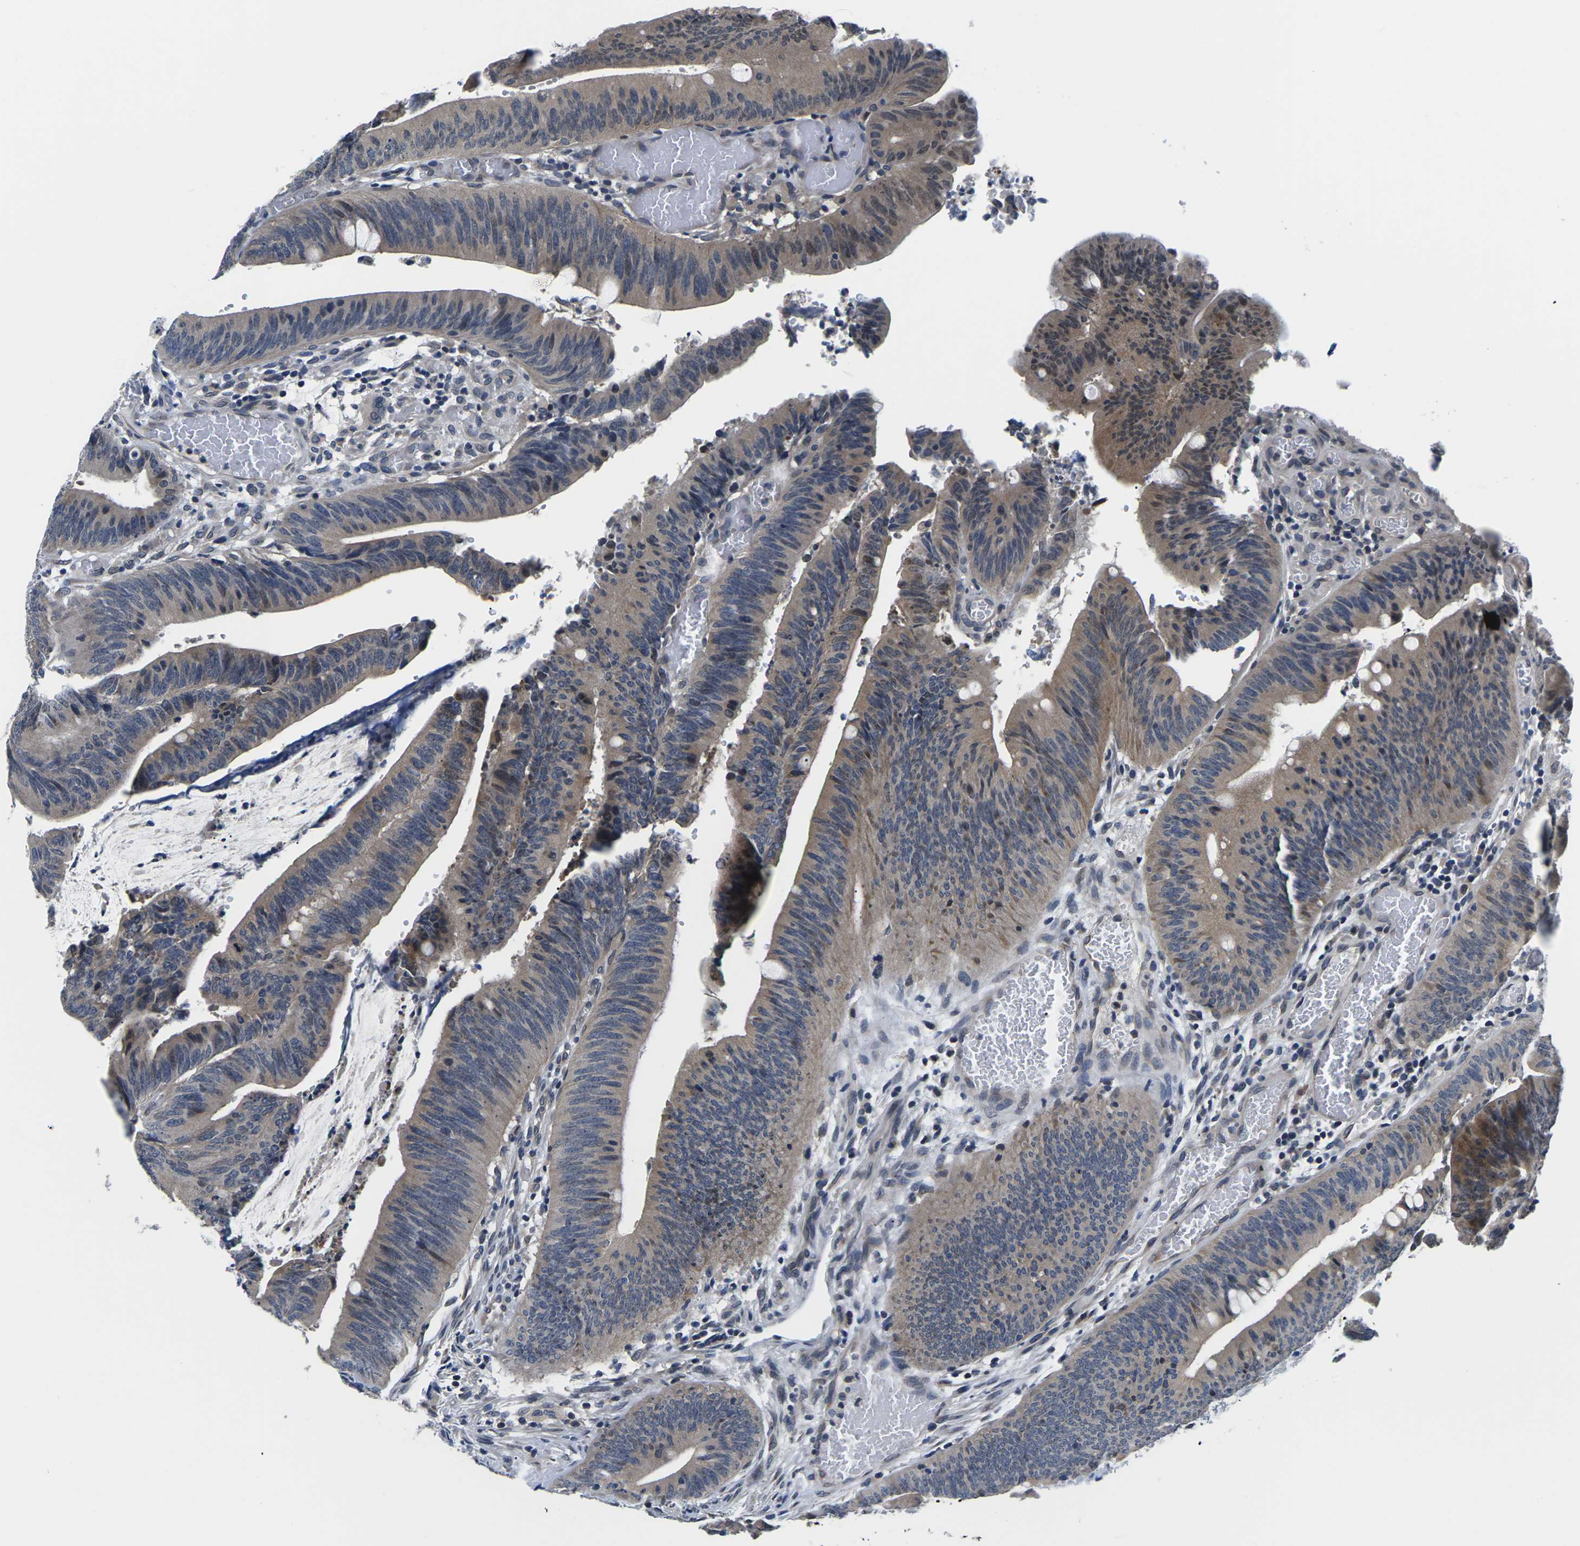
{"staining": {"intensity": "weak", "quantity": "25%-75%", "location": "cytoplasmic/membranous"}, "tissue": "colorectal cancer", "cell_type": "Tumor cells", "image_type": "cancer", "snomed": [{"axis": "morphology", "description": "Normal tissue, NOS"}, {"axis": "morphology", "description": "Adenocarcinoma, NOS"}, {"axis": "topography", "description": "Rectum"}], "caption": "Brown immunohistochemical staining in colorectal cancer demonstrates weak cytoplasmic/membranous positivity in approximately 25%-75% of tumor cells.", "gene": "SNX10", "patient": {"sex": "female", "age": 66}}